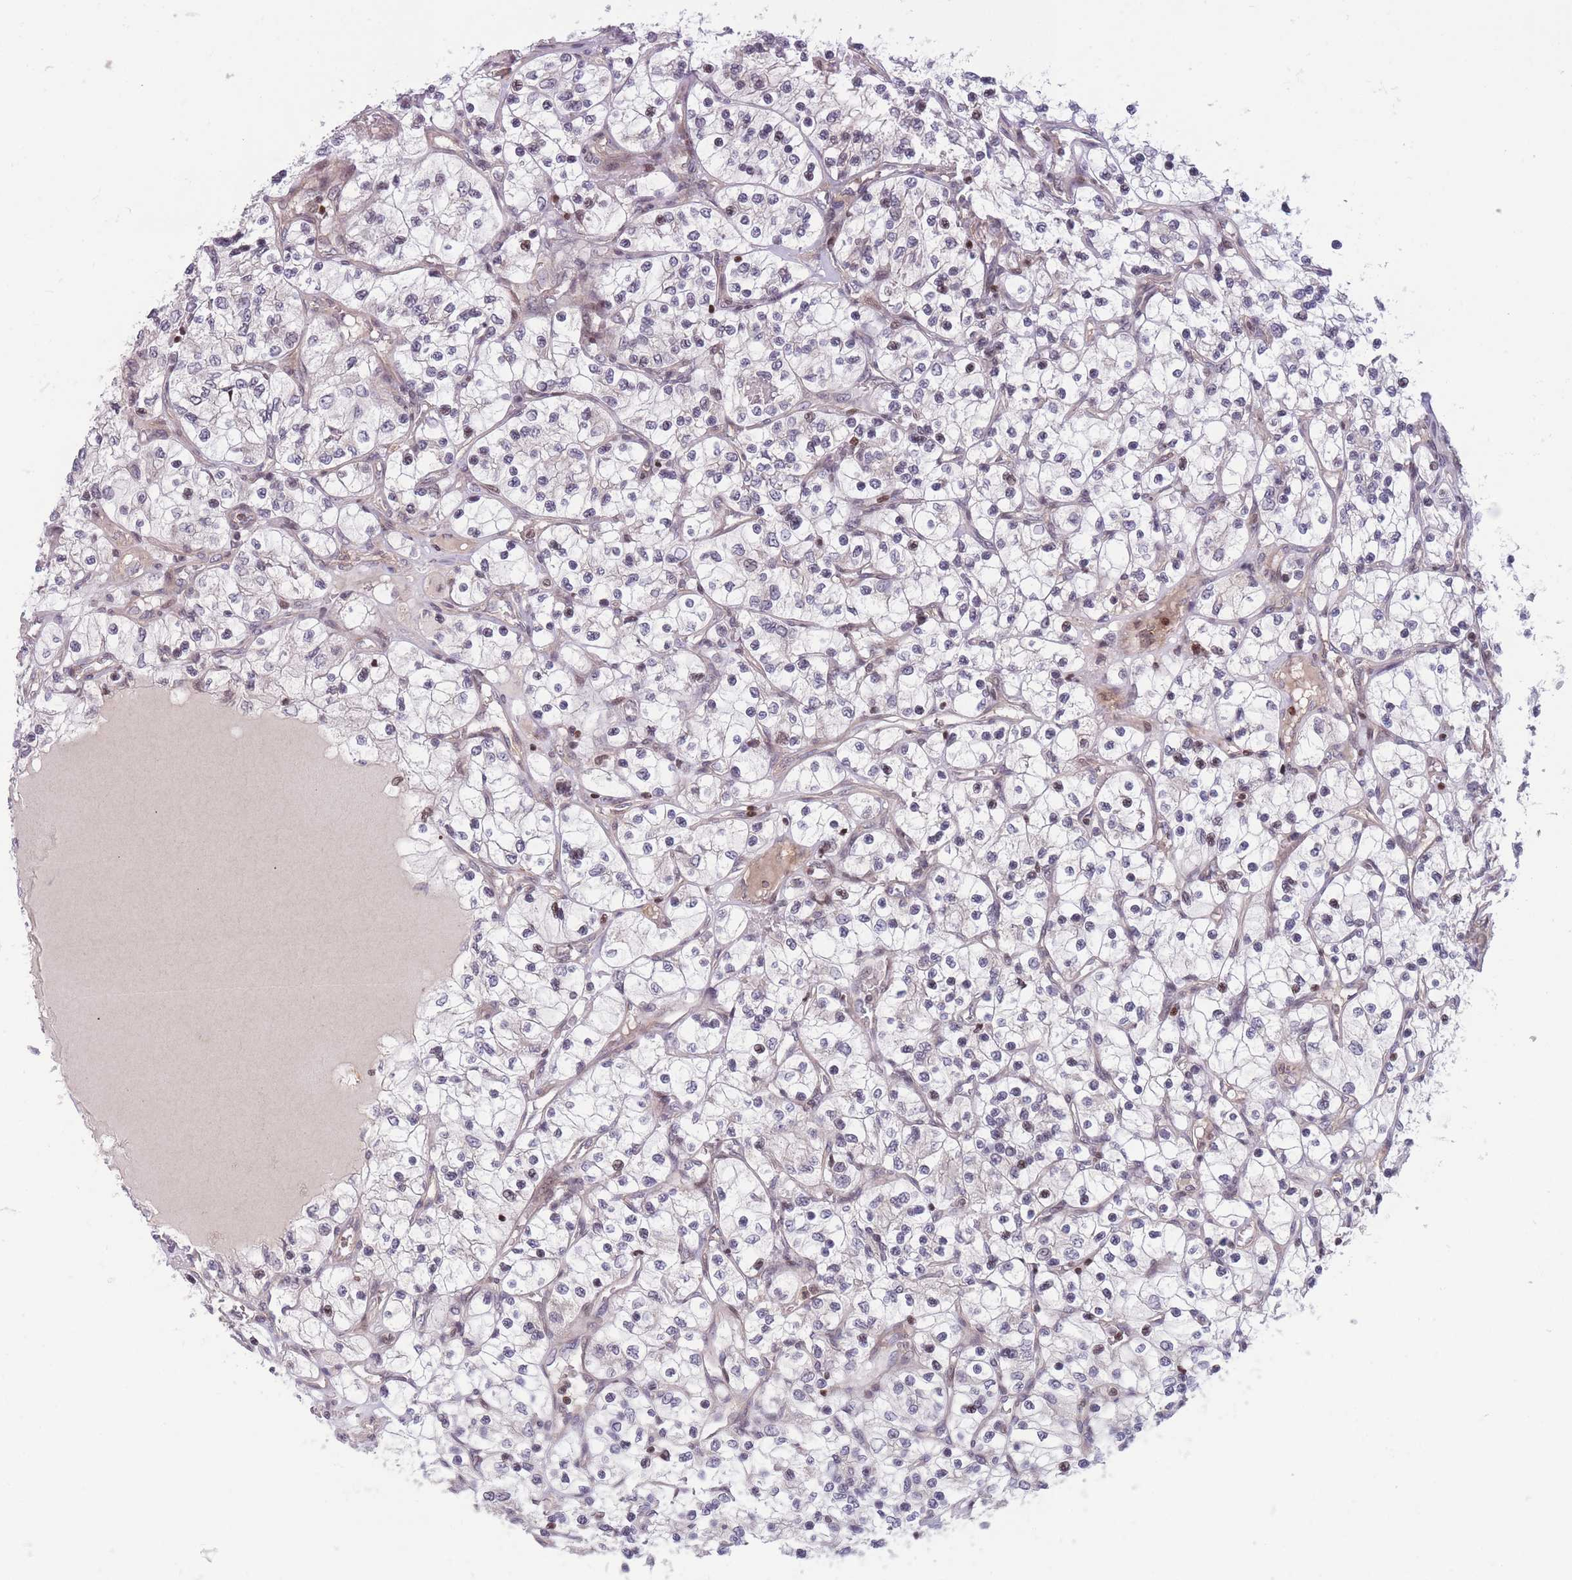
{"staining": {"intensity": "negative", "quantity": "none", "location": "none"}, "tissue": "renal cancer", "cell_type": "Tumor cells", "image_type": "cancer", "snomed": [{"axis": "morphology", "description": "Adenocarcinoma, NOS"}, {"axis": "topography", "description": "Kidney"}], "caption": "There is no significant staining in tumor cells of renal cancer.", "gene": "SLC35F5", "patient": {"sex": "female", "age": 69}}